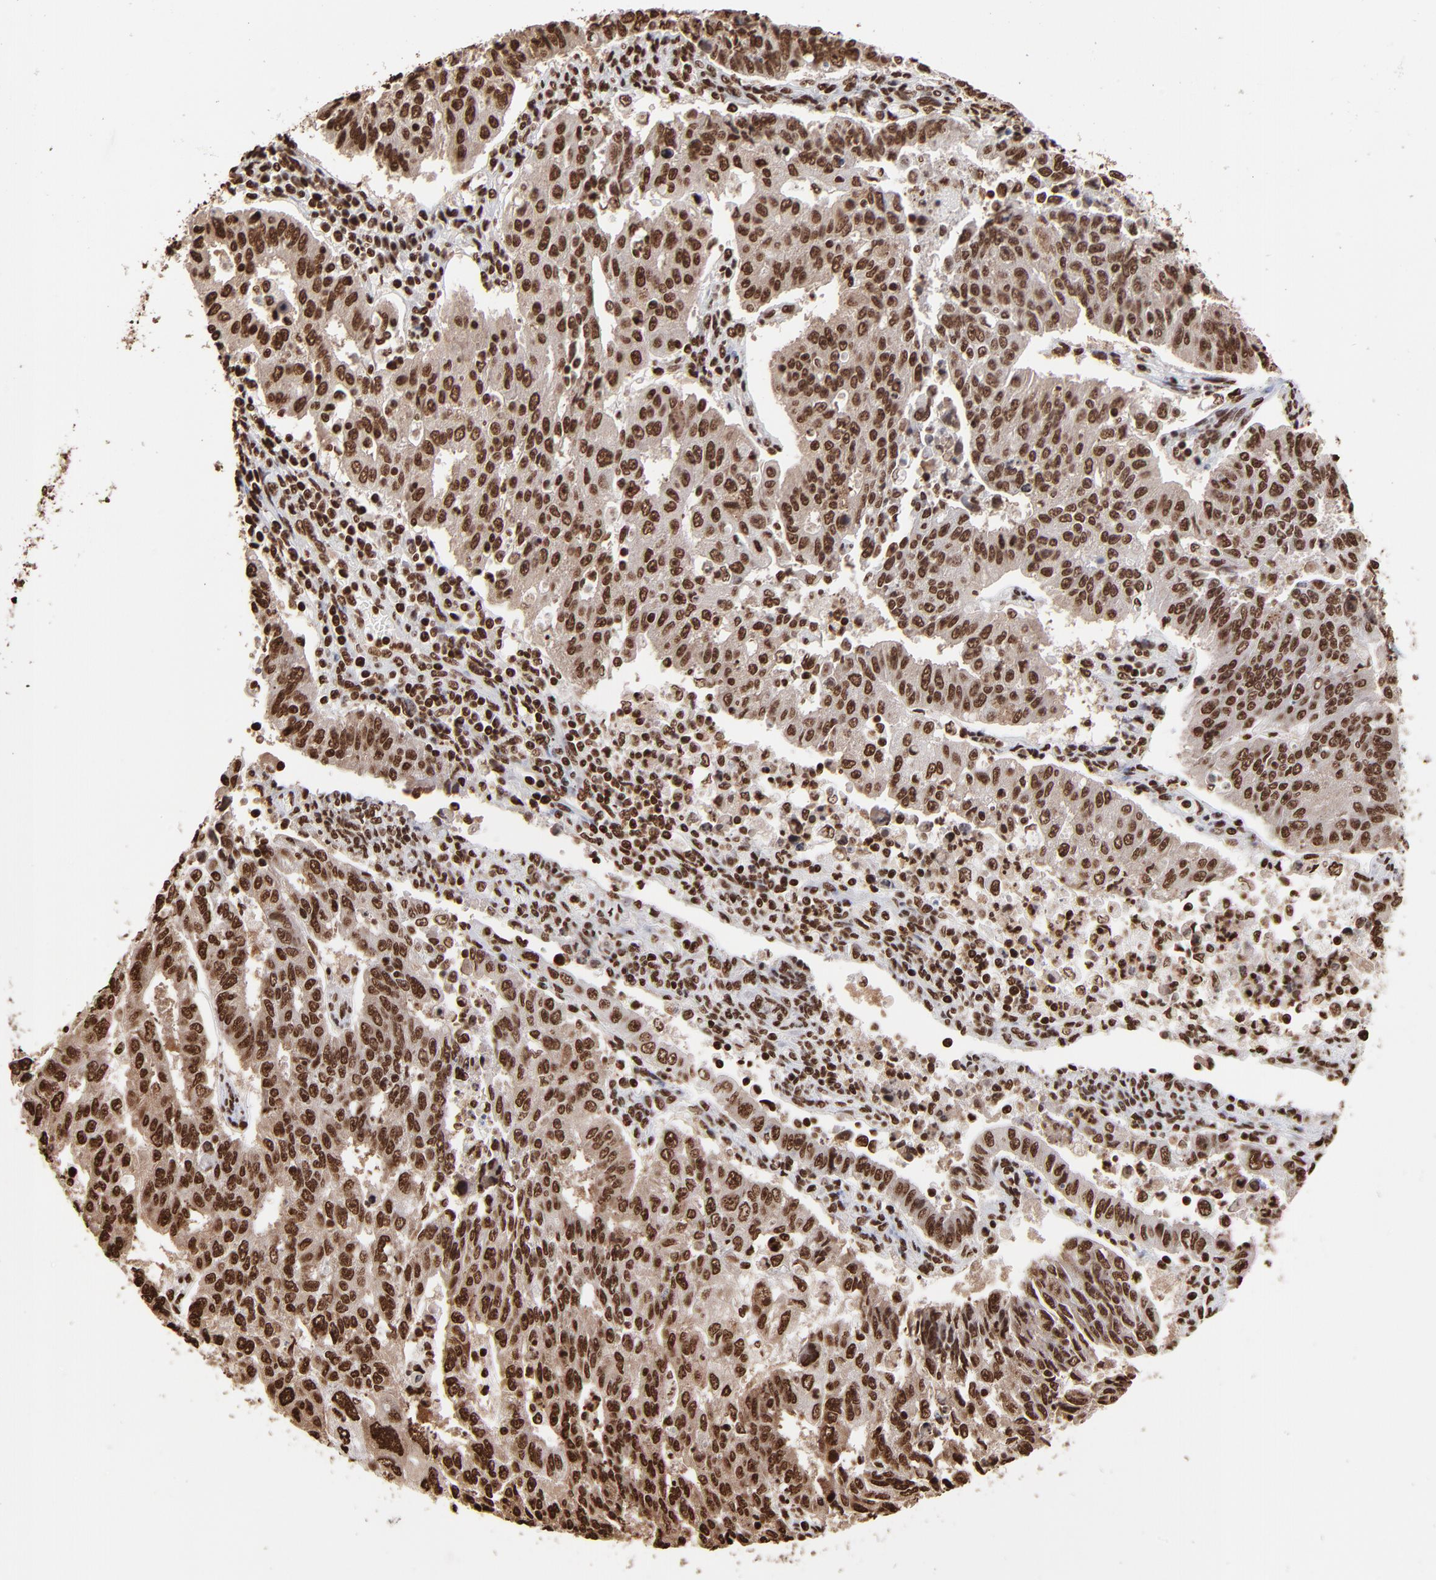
{"staining": {"intensity": "strong", "quantity": ">75%", "location": "cytoplasmic/membranous,nuclear"}, "tissue": "endometrial cancer", "cell_type": "Tumor cells", "image_type": "cancer", "snomed": [{"axis": "morphology", "description": "Adenocarcinoma, NOS"}, {"axis": "topography", "description": "Endometrium"}], "caption": "Immunohistochemical staining of endometrial cancer demonstrates high levels of strong cytoplasmic/membranous and nuclear staining in about >75% of tumor cells.", "gene": "ZNF544", "patient": {"sex": "female", "age": 42}}